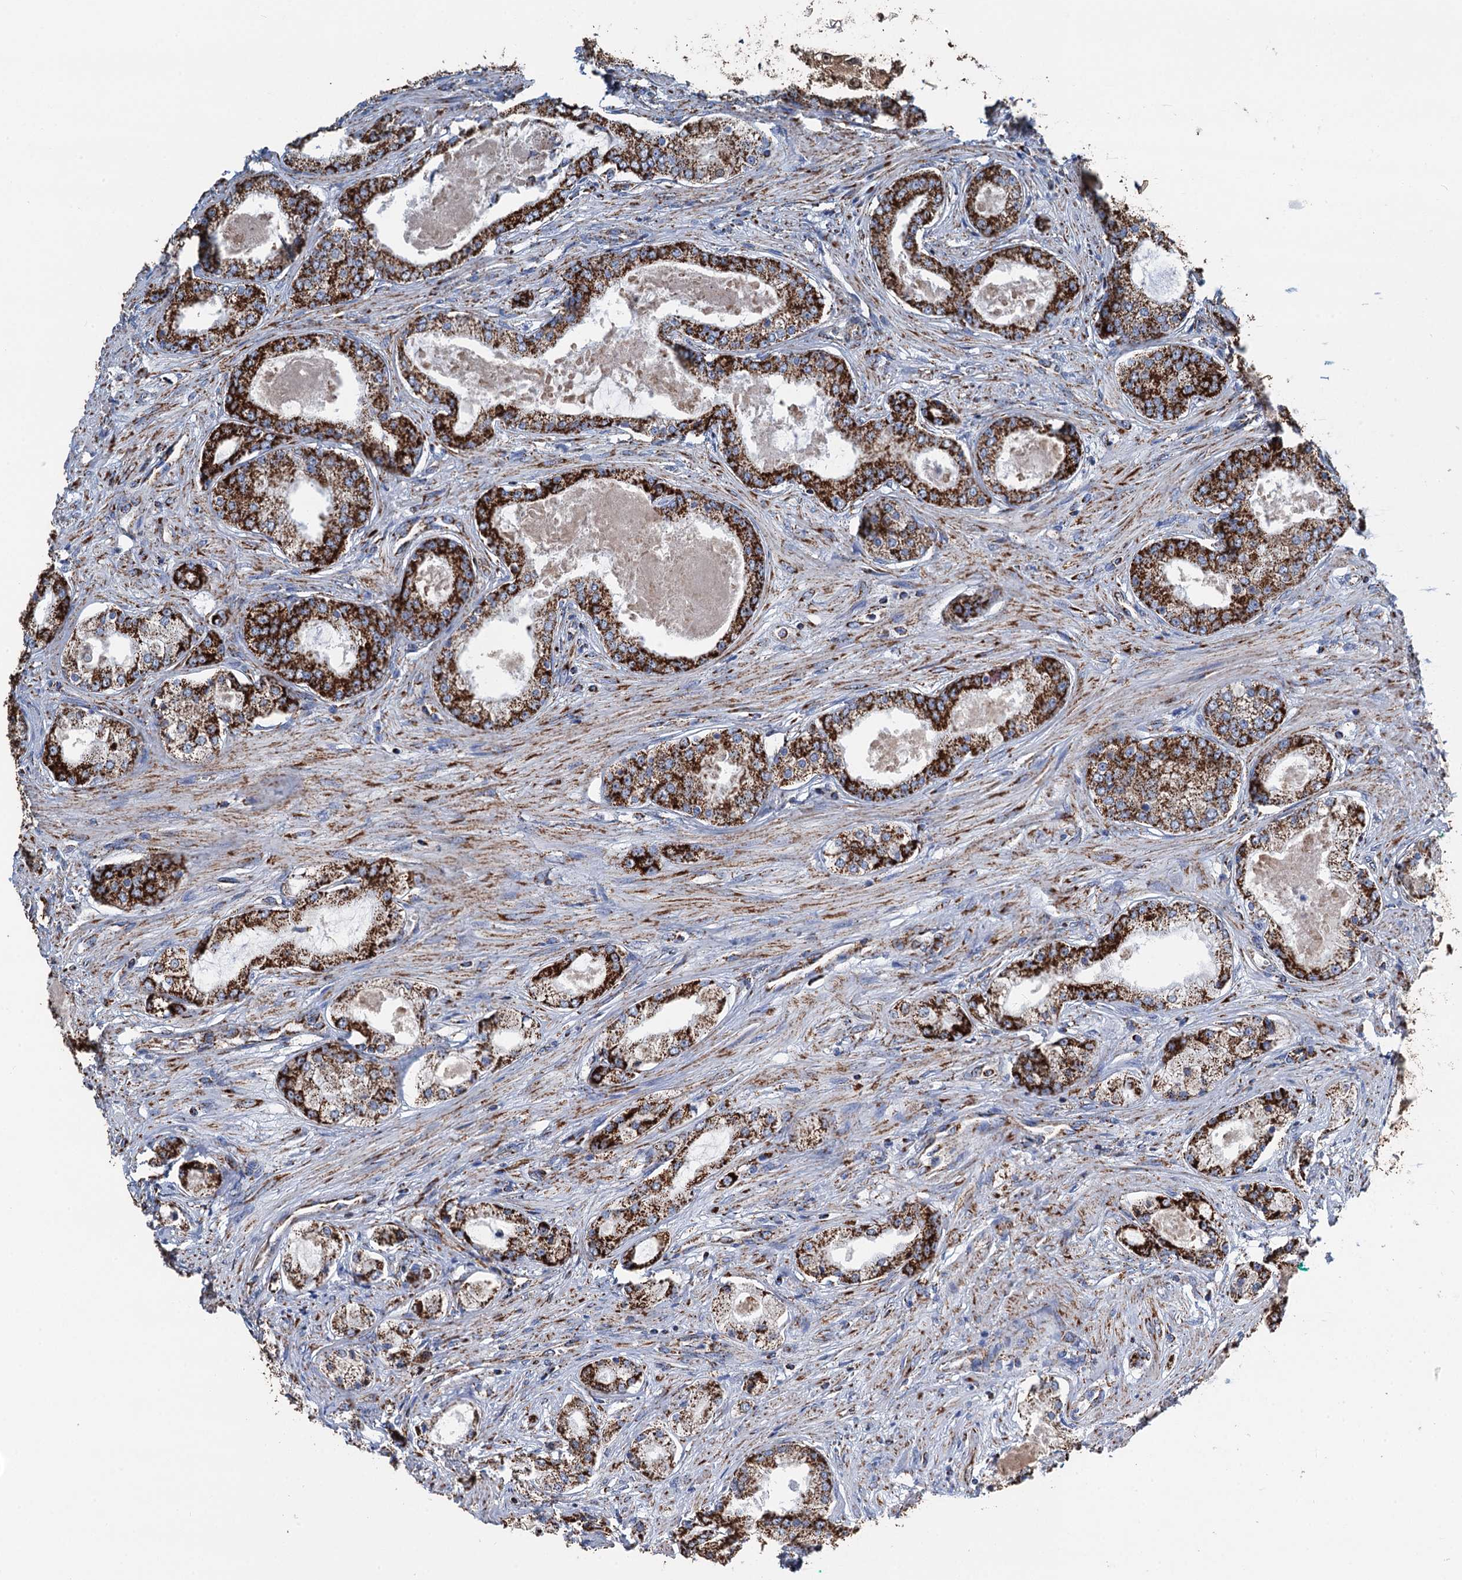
{"staining": {"intensity": "strong", "quantity": ">75%", "location": "cytoplasmic/membranous"}, "tissue": "prostate cancer", "cell_type": "Tumor cells", "image_type": "cancer", "snomed": [{"axis": "morphology", "description": "Adenocarcinoma, Low grade"}, {"axis": "topography", "description": "Prostate"}], "caption": "IHC of low-grade adenocarcinoma (prostate) exhibits high levels of strong cytoplasmic/membranous positivity in about >75% of tumor cells.", "gene": "IVD", "patient": {"sex": "male", "age": 68}}